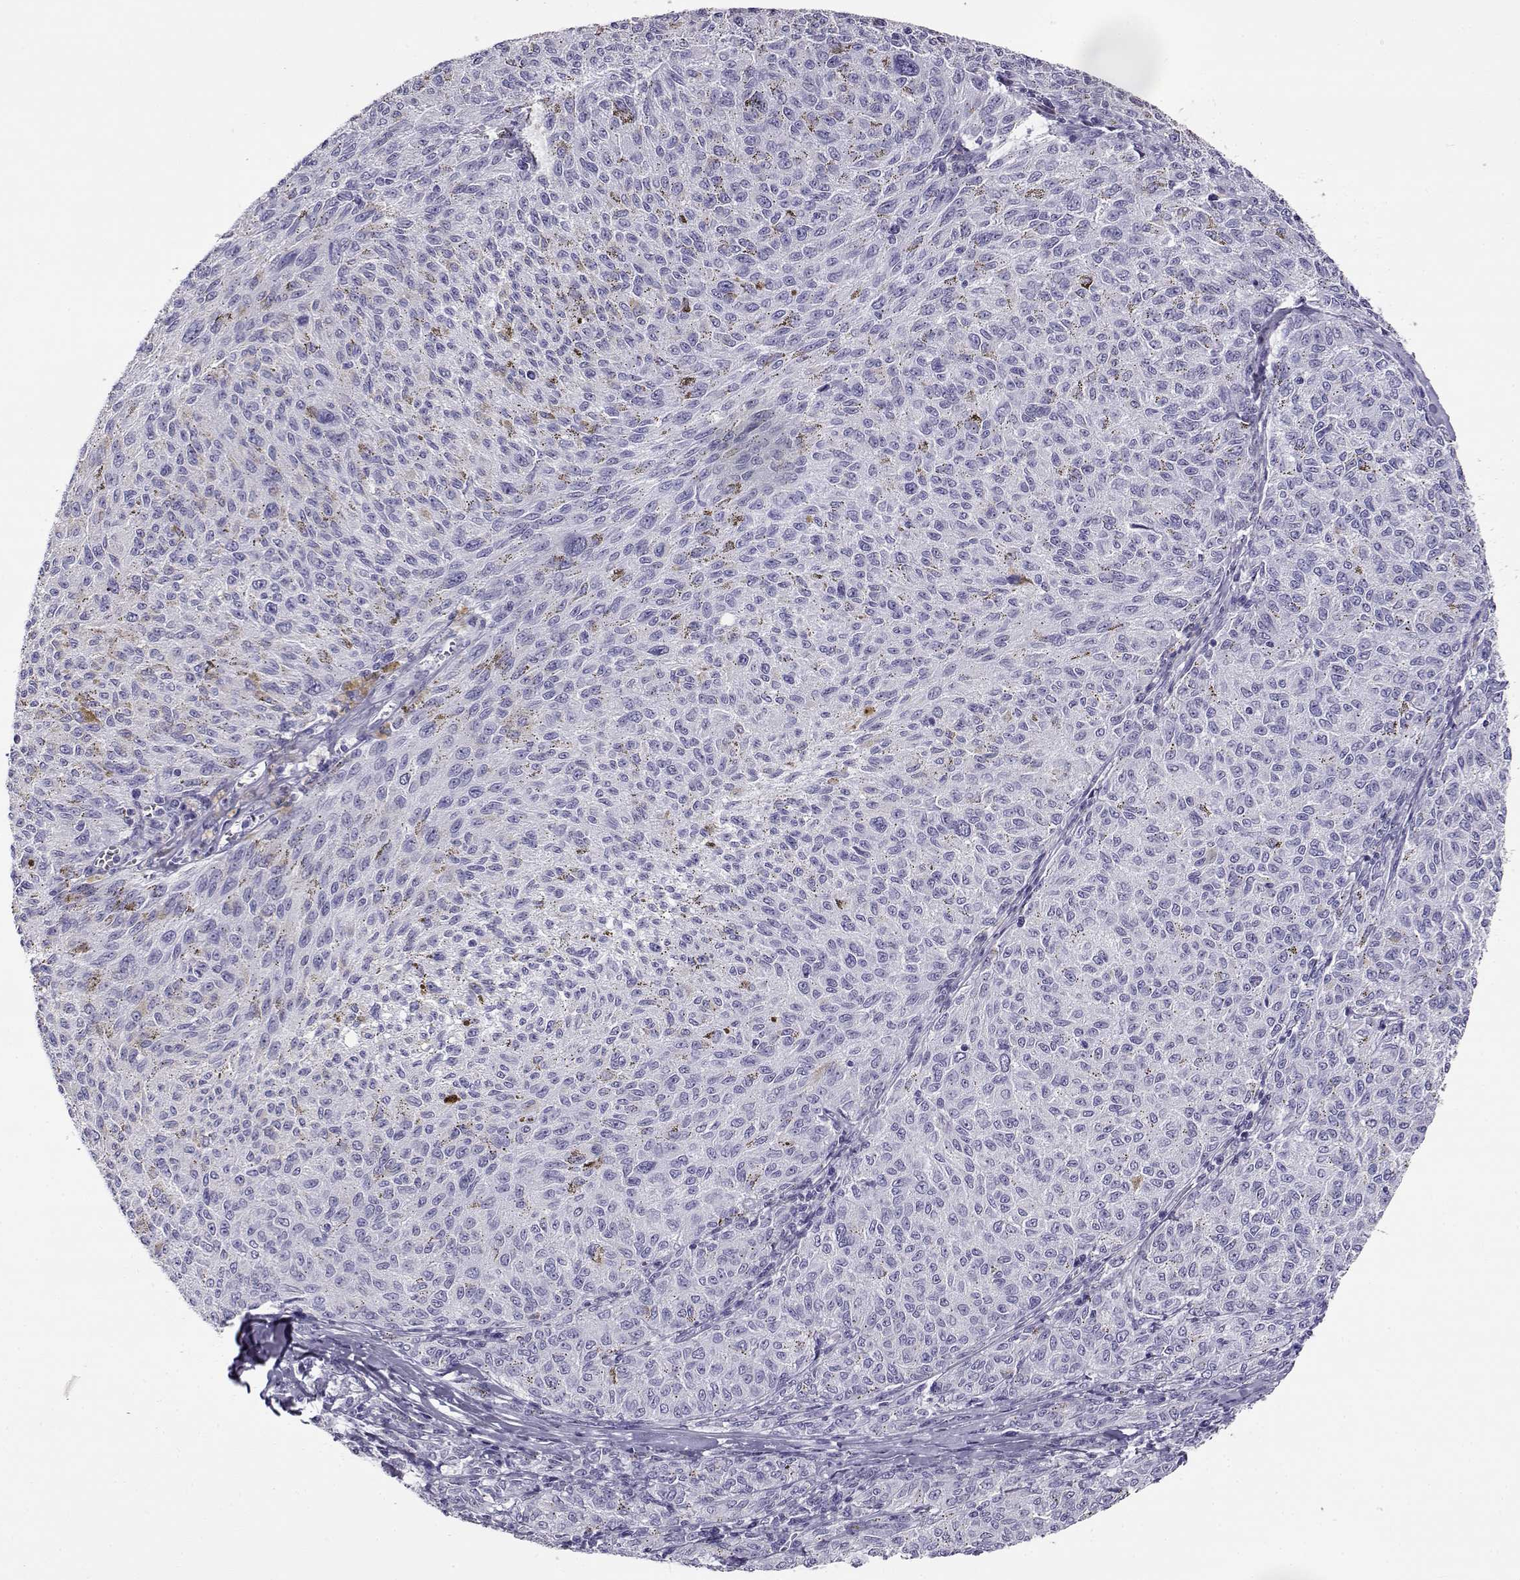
{"staining": {"intensity": "negative", "quantity": "none", "location": "none"}, "tissue": "melanoma", "cell_type": "Tumor cells", "image_type": "cancer", "snomed": [{"axis": "morphology", "description": "Malignant melanoma, NOS"}, {"axis": "topography", "description": "Skin"}], "caption": "The image shows no significant positivity in tumor cells of melanoma. (DAB immunohistochemistry with hematoxylin counter stain).", "gene": "CABS1", "patient": {"sex": "female", "age": 72}}